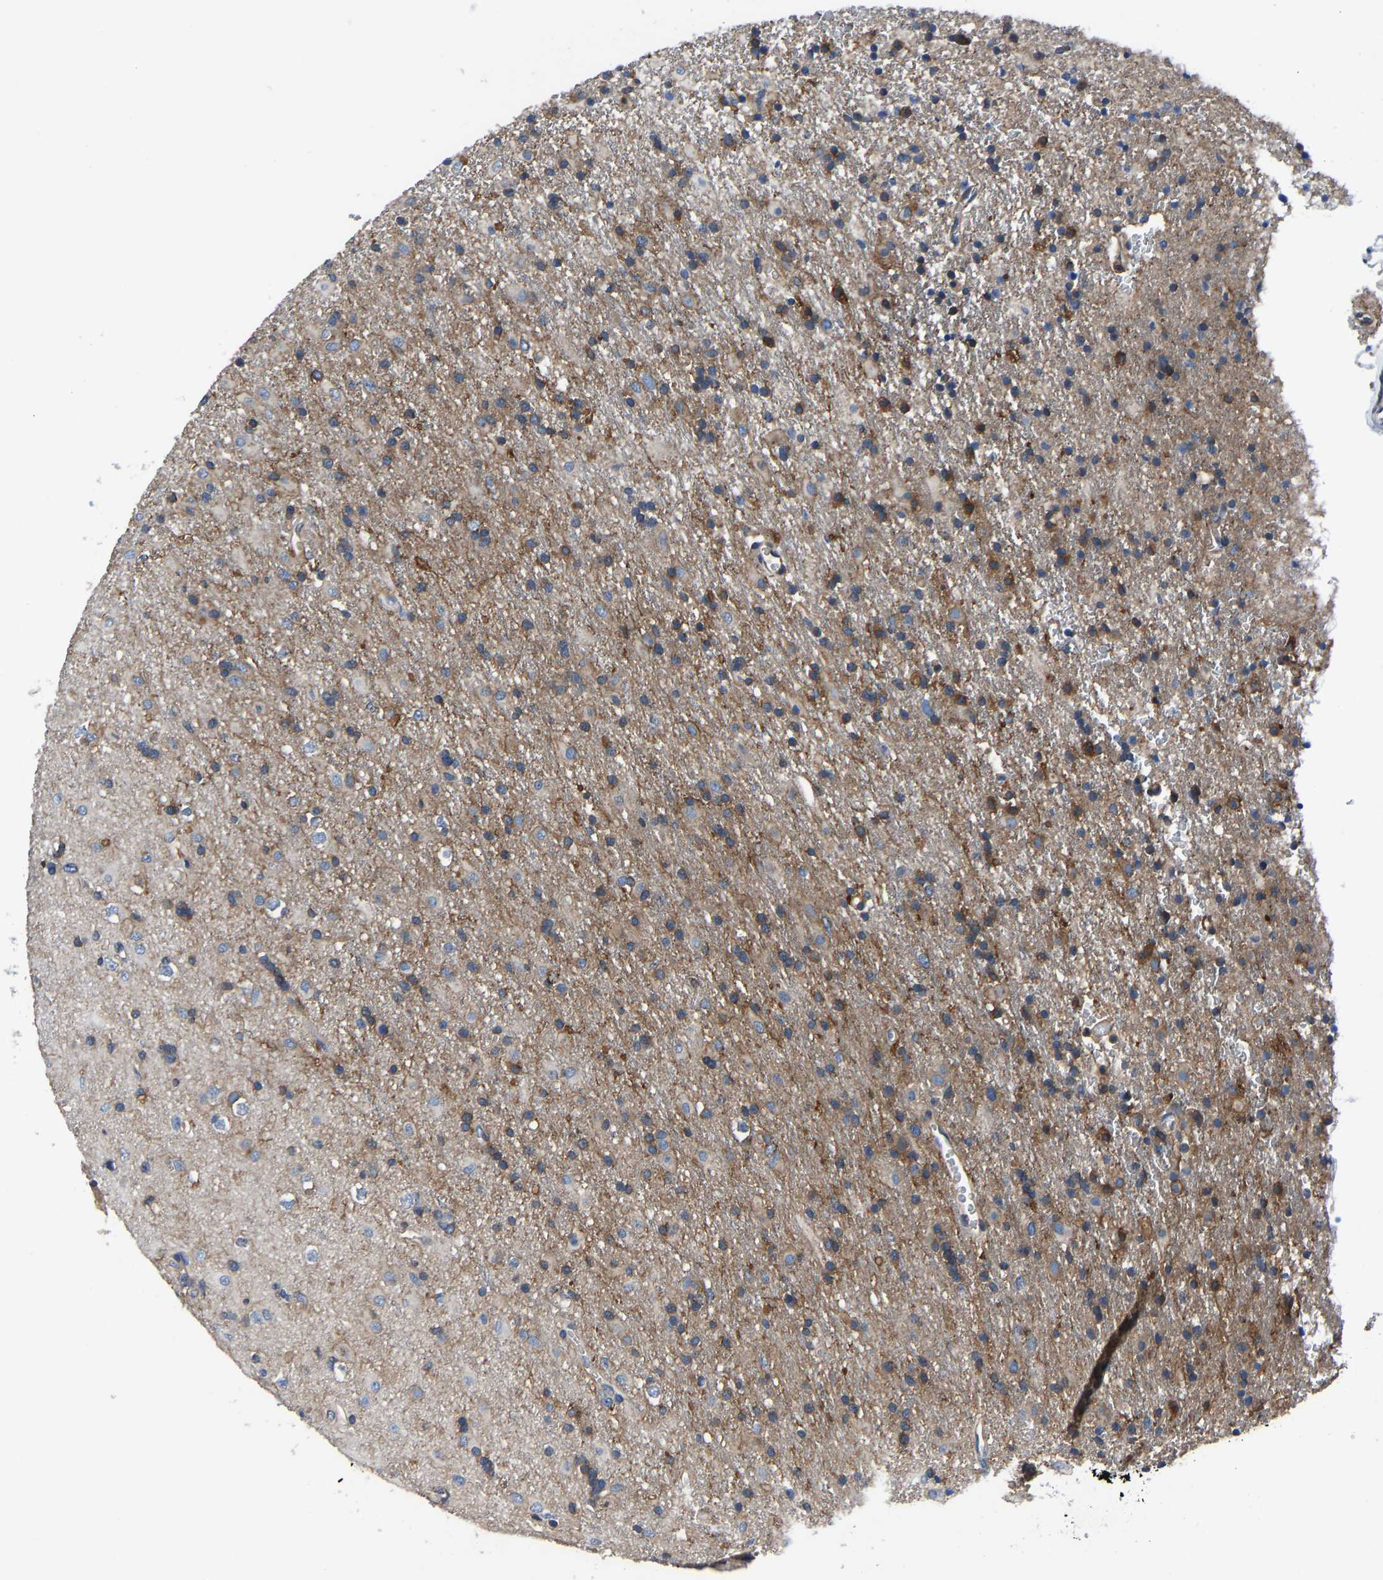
{"staining": {"intensity": "moderate", "quantity": "25%-75%", "location": "cytoplasmic/membranous"}, "tissue": "glioma", "cell_type": "Tumor cells", "image_type": "cancer", "snomed": [{"axis": "morphology", "description": "Glioma, malignant, Low grade"}, {"axis": "topography", "description": "Brain"}], "caption": "Immunohistochemistry (DAB) staining of human malignant low-grade glioma shows moderate cytoplasmic/membranous protein expression in approximately 25%-75% of tumor cells.", "gene": "PRKAR1A", "patient": {"sex": "male", "age": 65}}